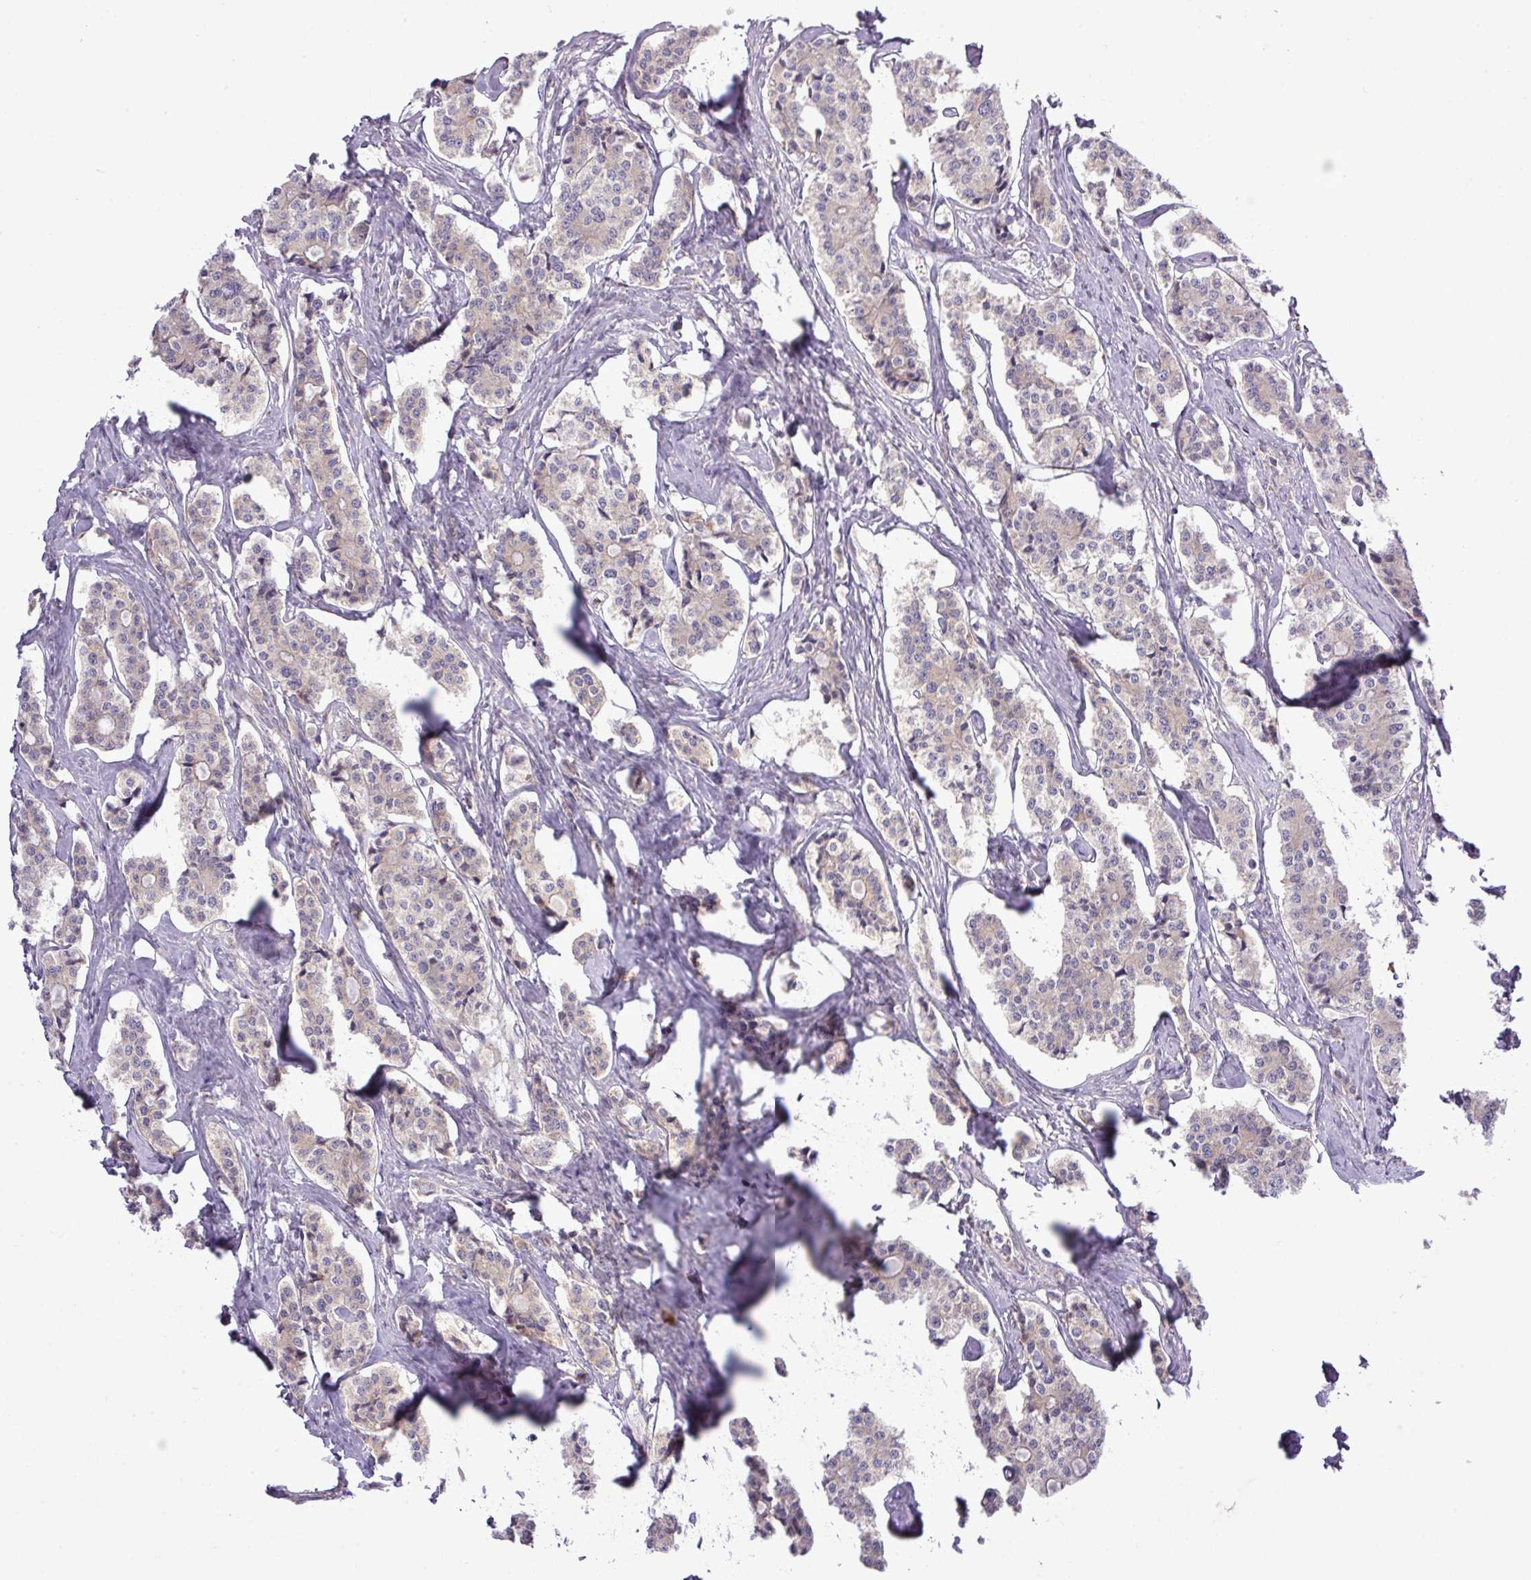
{"staining": {"intensity": "weak", "quantity": "25%-75%", "location": "cytoplasmic/membranous"}, "tissue": "carcinoid", "cell_type": "Tumor cells", "image_type": "cancer", "snomed": [{"axis": "morphology", "description": "Carcinoid, malignant, NOS"}, {"axis": "topography", "description": "Small intestine"}], "caption": "High-power microscopy captured an immunohistochemistry (IHC) histopathology image of carcinoid, revealing weak cytoplasmic/membranous expression in about 25%-75% of tumor cells.", "gene": "FAM222B", "patient": {"sex": "male", "age": 63}}